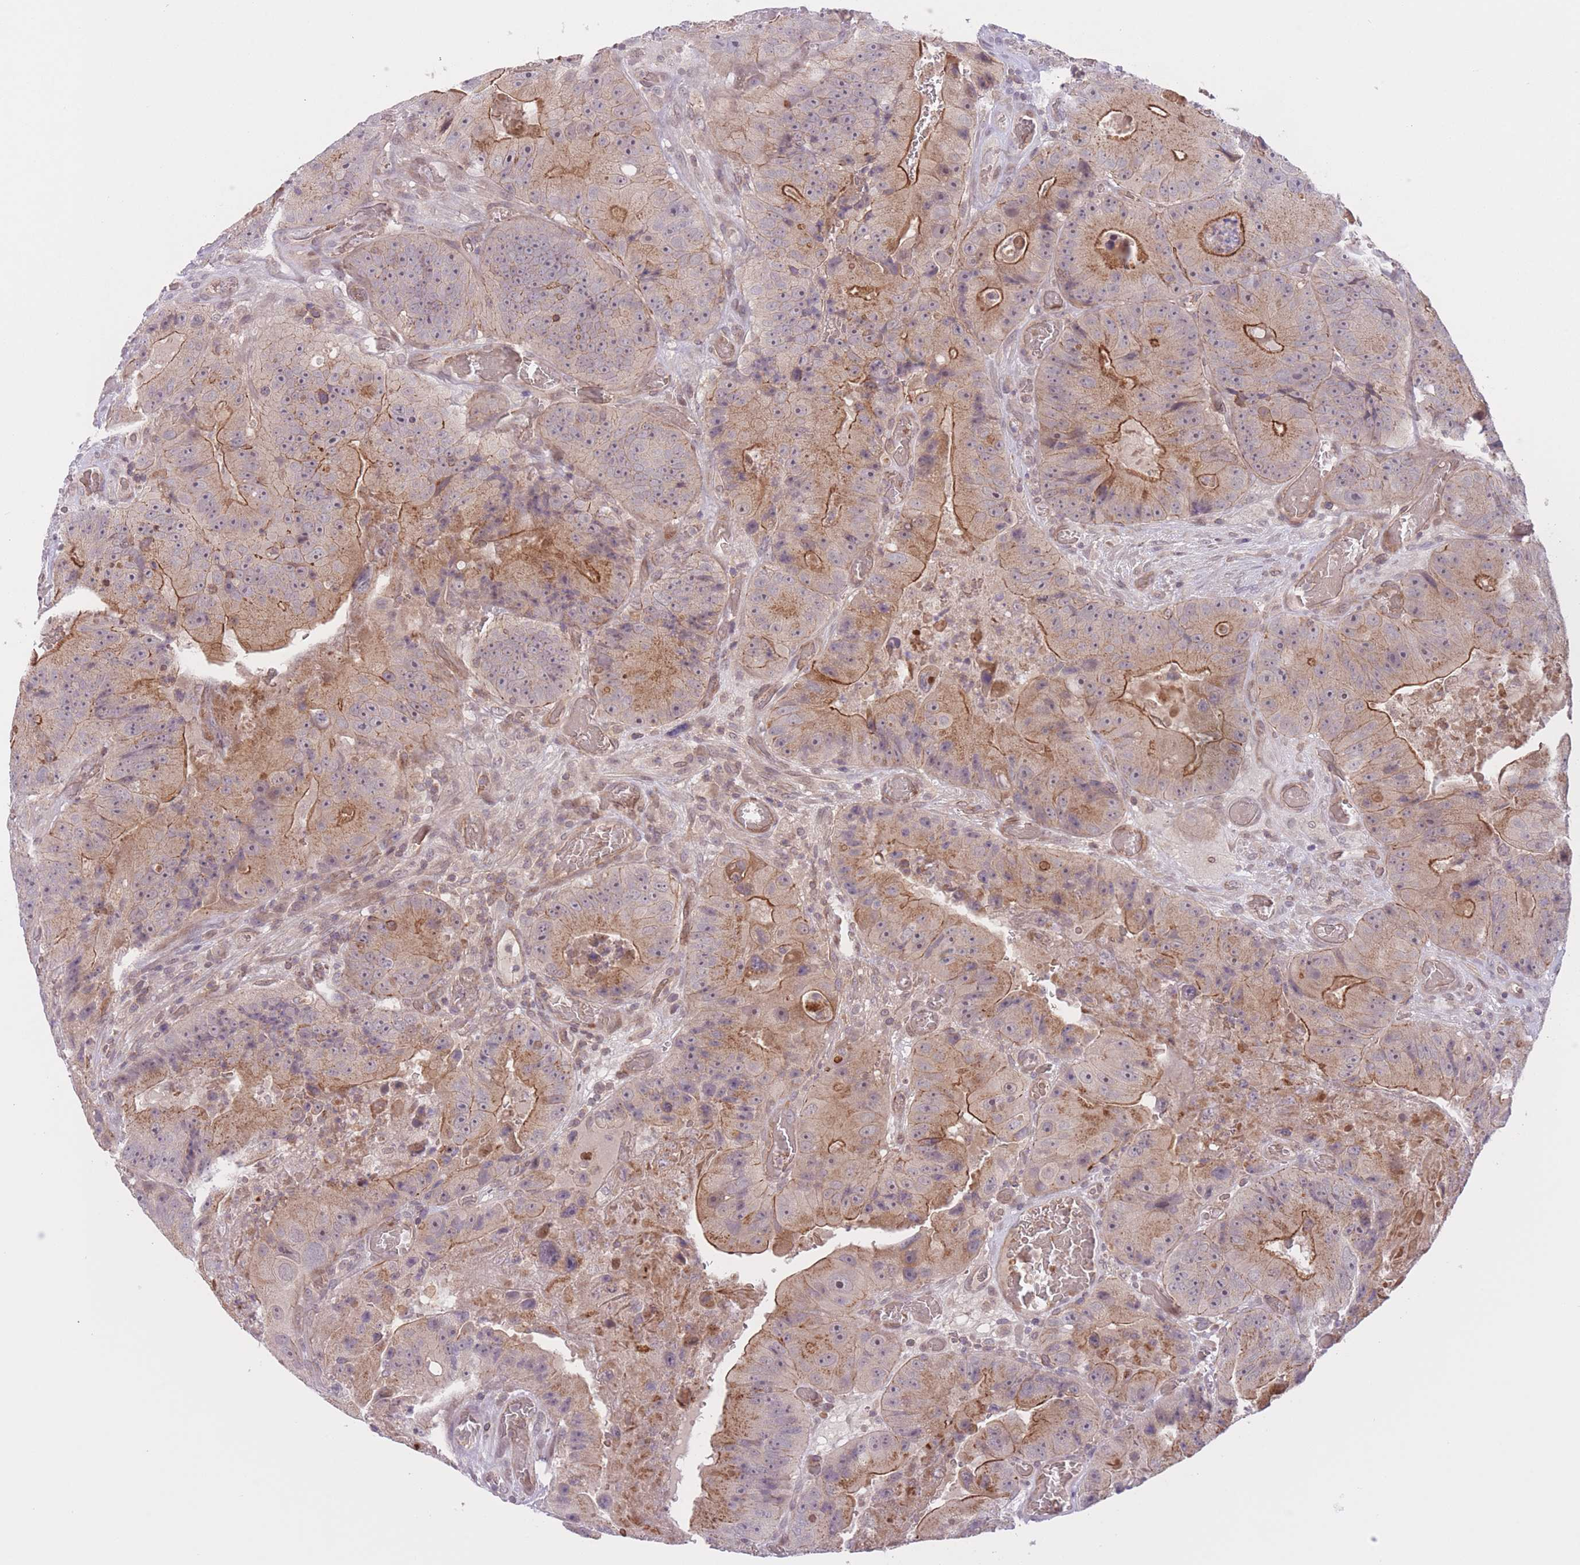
{"staining": {"intensity": "moderate", "quantity": "25%-75%", "location": "cytoplasmic/membranous"}, "tissue": "colorectal cancer", "cell_type": "Tumor cells", "image_type": "cancer", "snomed": [{"axis": "morphology", "description": "Adenocarcinoma, NOS"}, {"axis": "topography", "description": "Colon"}], "caption": "Protein expression by IHC shows moderate cytoplasmic/membranous positivity in approximately 25%-75% of tumor cells in colorectal adenocarcinoma.", "gene": "FUT5", "patient": {"sex": "female", "age": 86}}